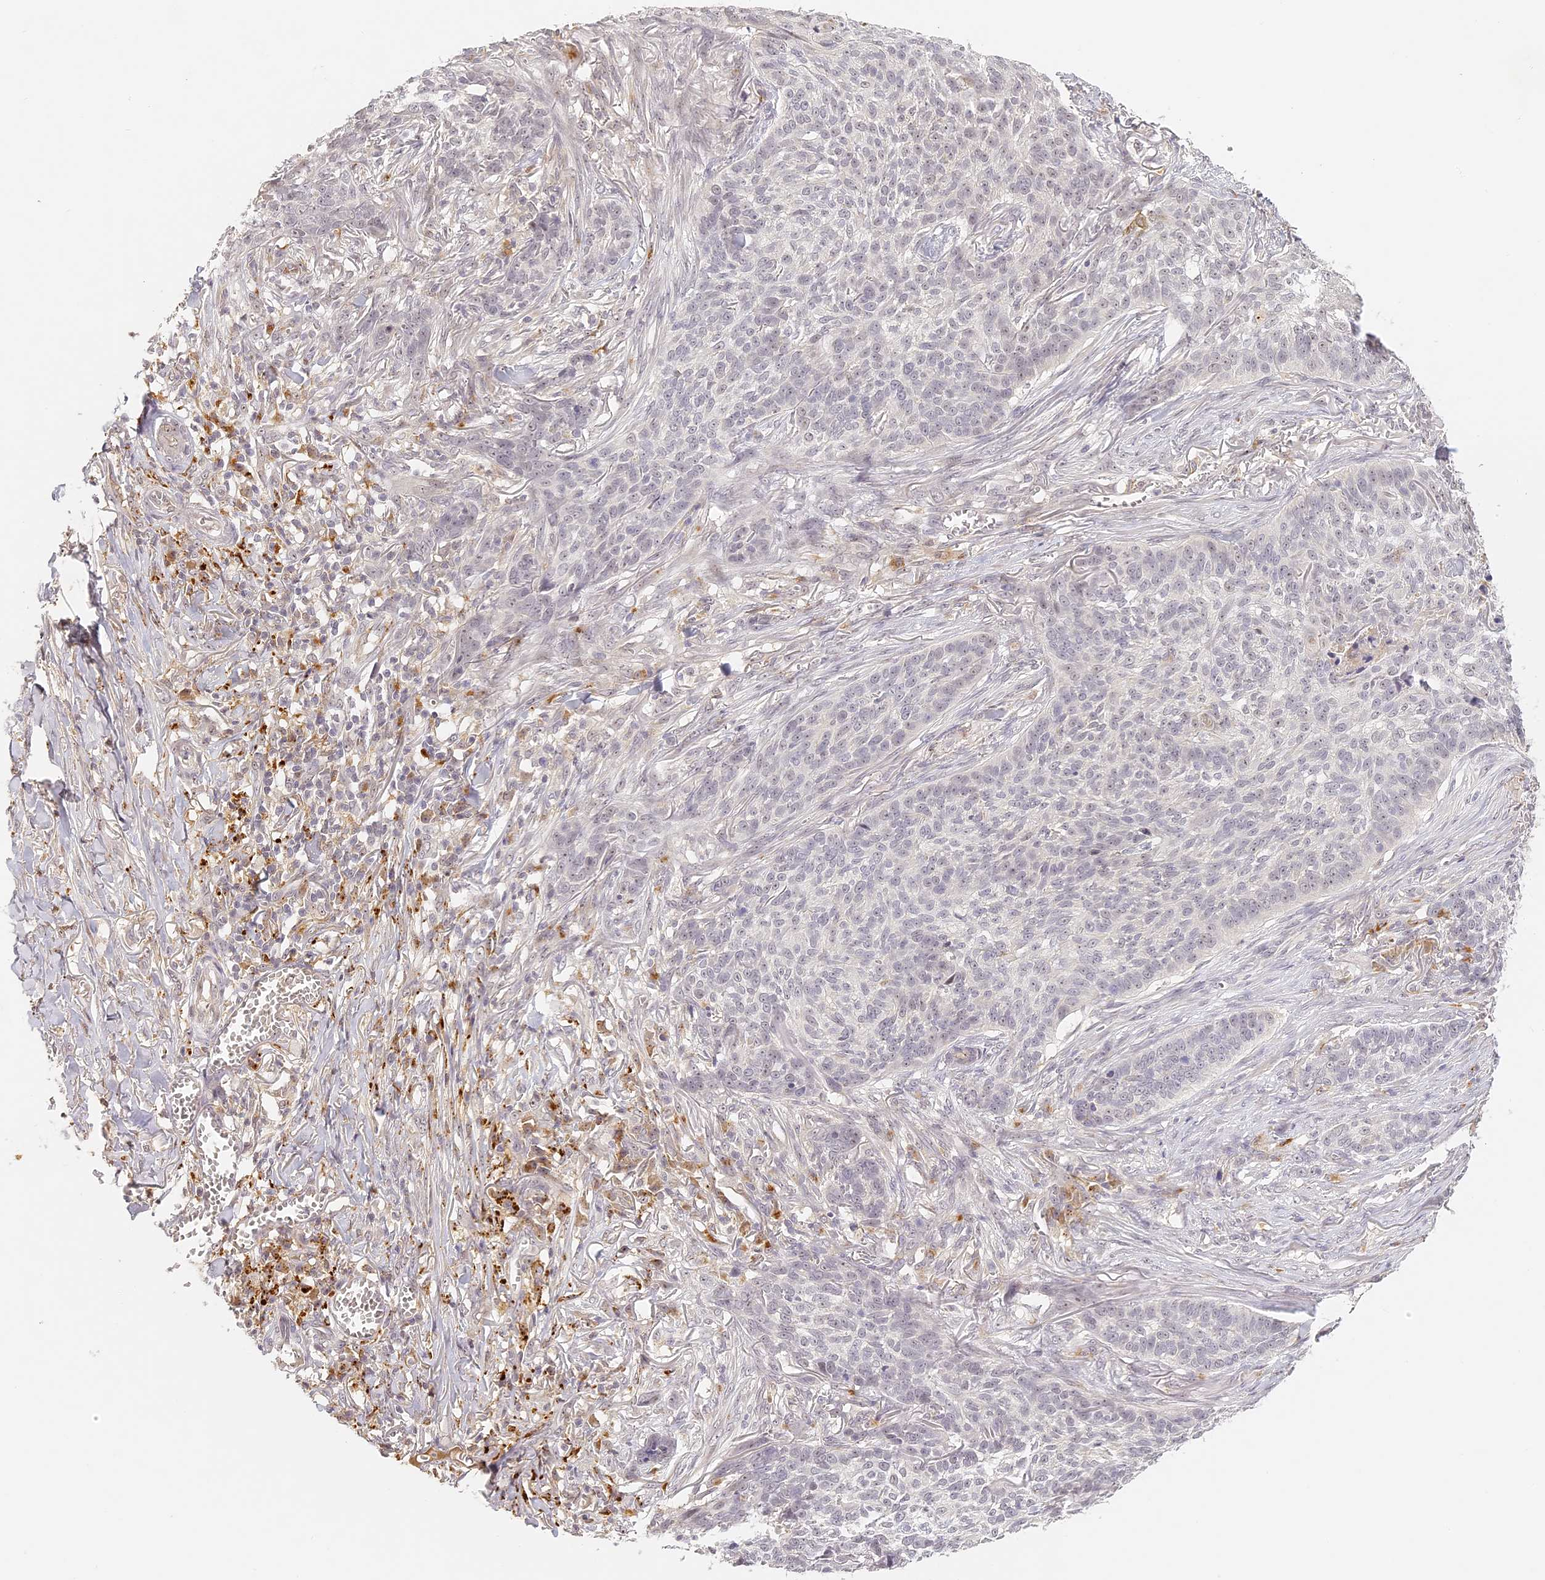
{"staining": {"intensity": "negative", "quantity": "none", "location": "none"}, "tissue": "skin cancer", "cell_type": "Tumor cells", "image_type": "cancer", "snomed": [{"axis": "morphology", "description": "Basal cell carcinoma"}, {"axis": "topography", "description": "Skin"}], "caption": "Tumor cells are negative for brown protein staining in basal cell carcinoma (skin). Brightfield microscopy of immunohistochemistry (IHC) stained with DAB (brown) and hematoxylin (blue), captured at high magnification.", "gene": "ELL3", "patient": {"sex": "male", "age": 85}}